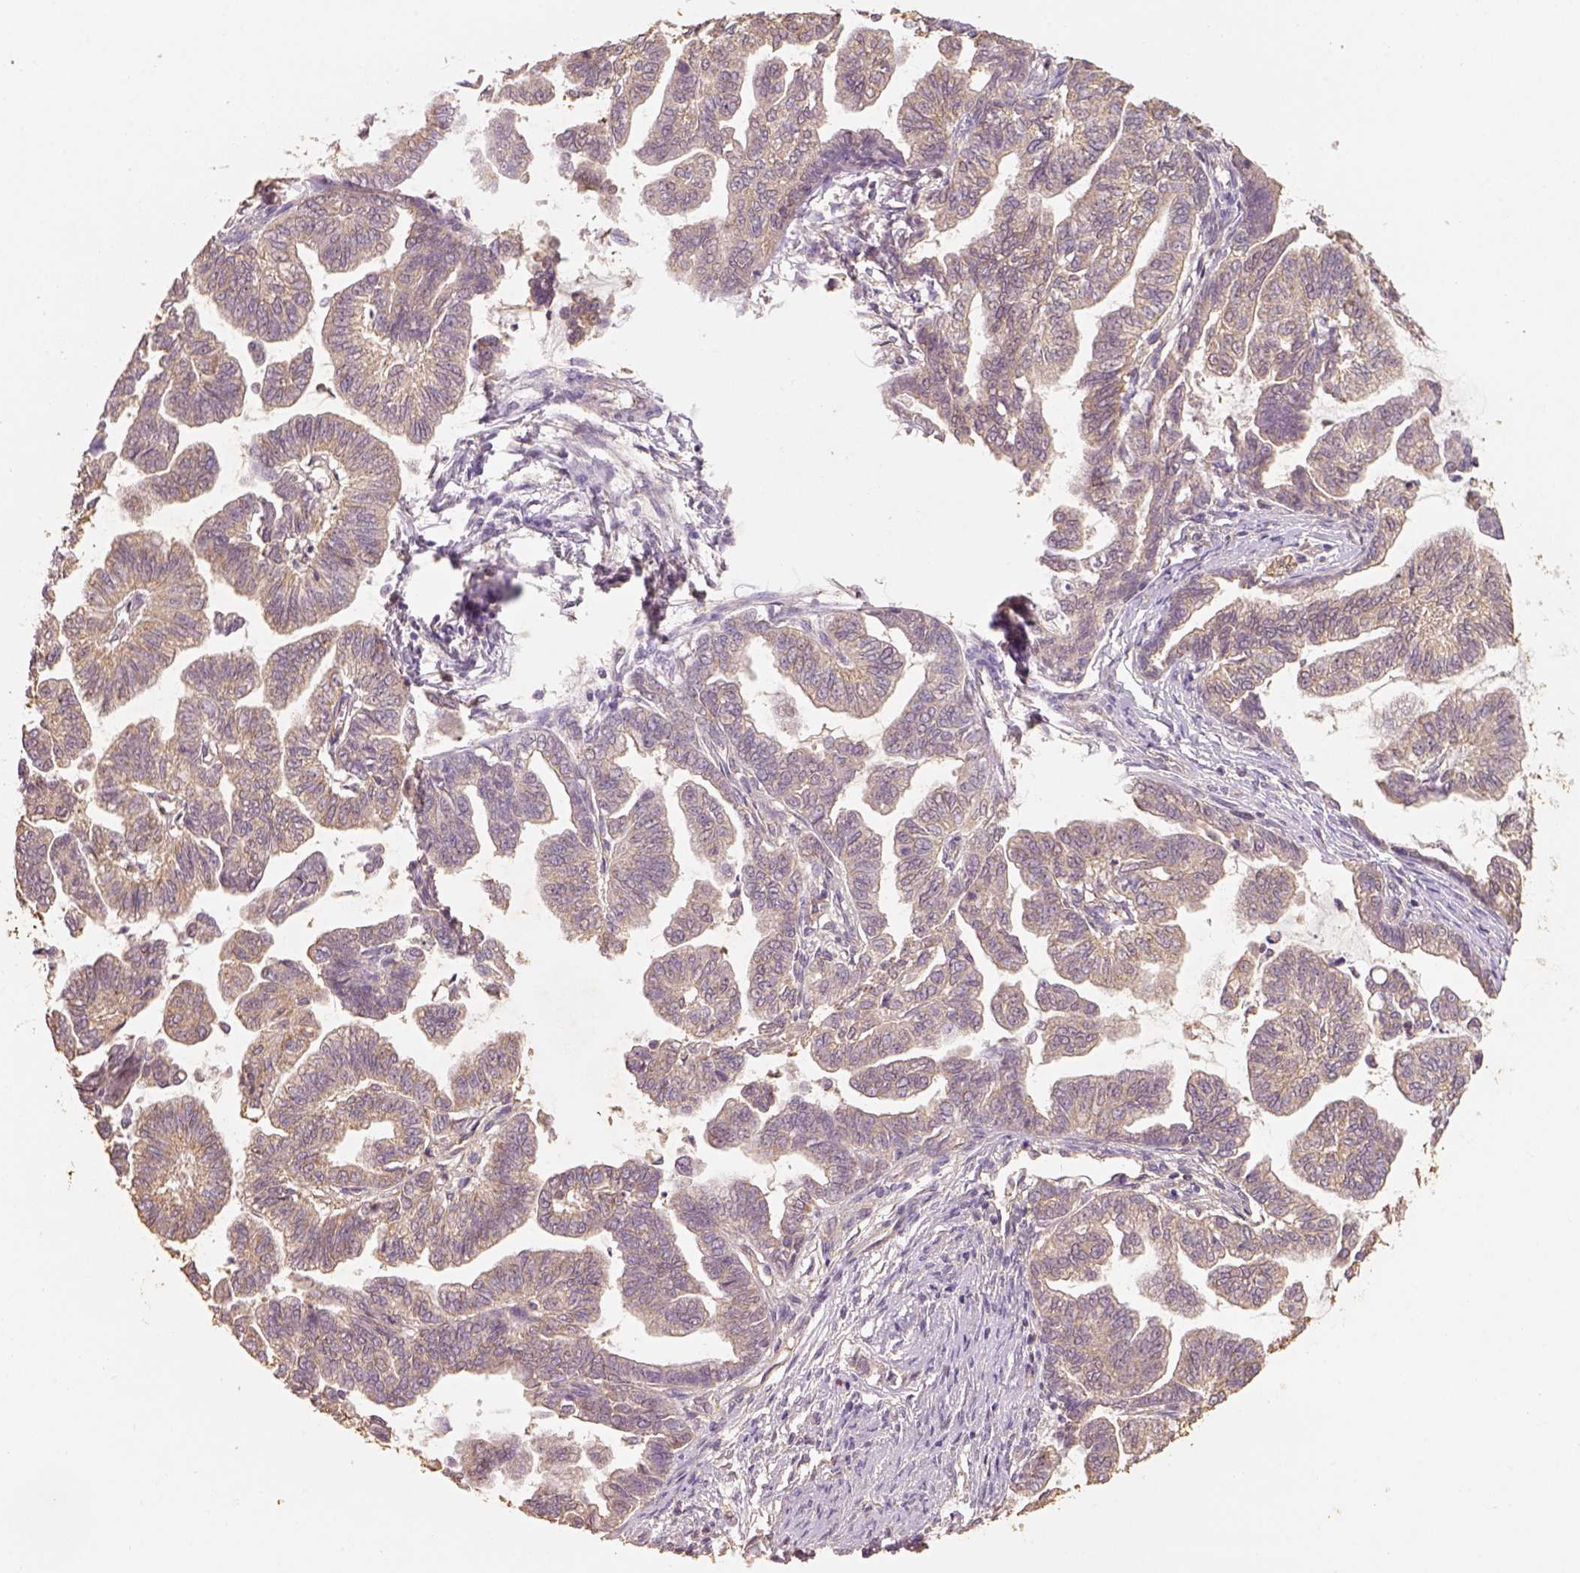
{"staining": {"intensity": "weak", "quantity": ">75%", "location": "cytoplasmic/membranous"}, "tissue": "stomach cancer", "cell_type": "Tumor cells", "image_type": "cancer", "snomed": [{"axis": "morphology", "description": "Adenocarcinoma, NOS"}, {"axis": "topography", "description": "Stomach"}], "caption": "Tumor cells demonstrate low levels of weak cytoplasmic/membranous positivity in approximately >75% of cells in stomach cancer.", "gene": "AP2B1", "patient": {"sex": "male", "age": 83}}